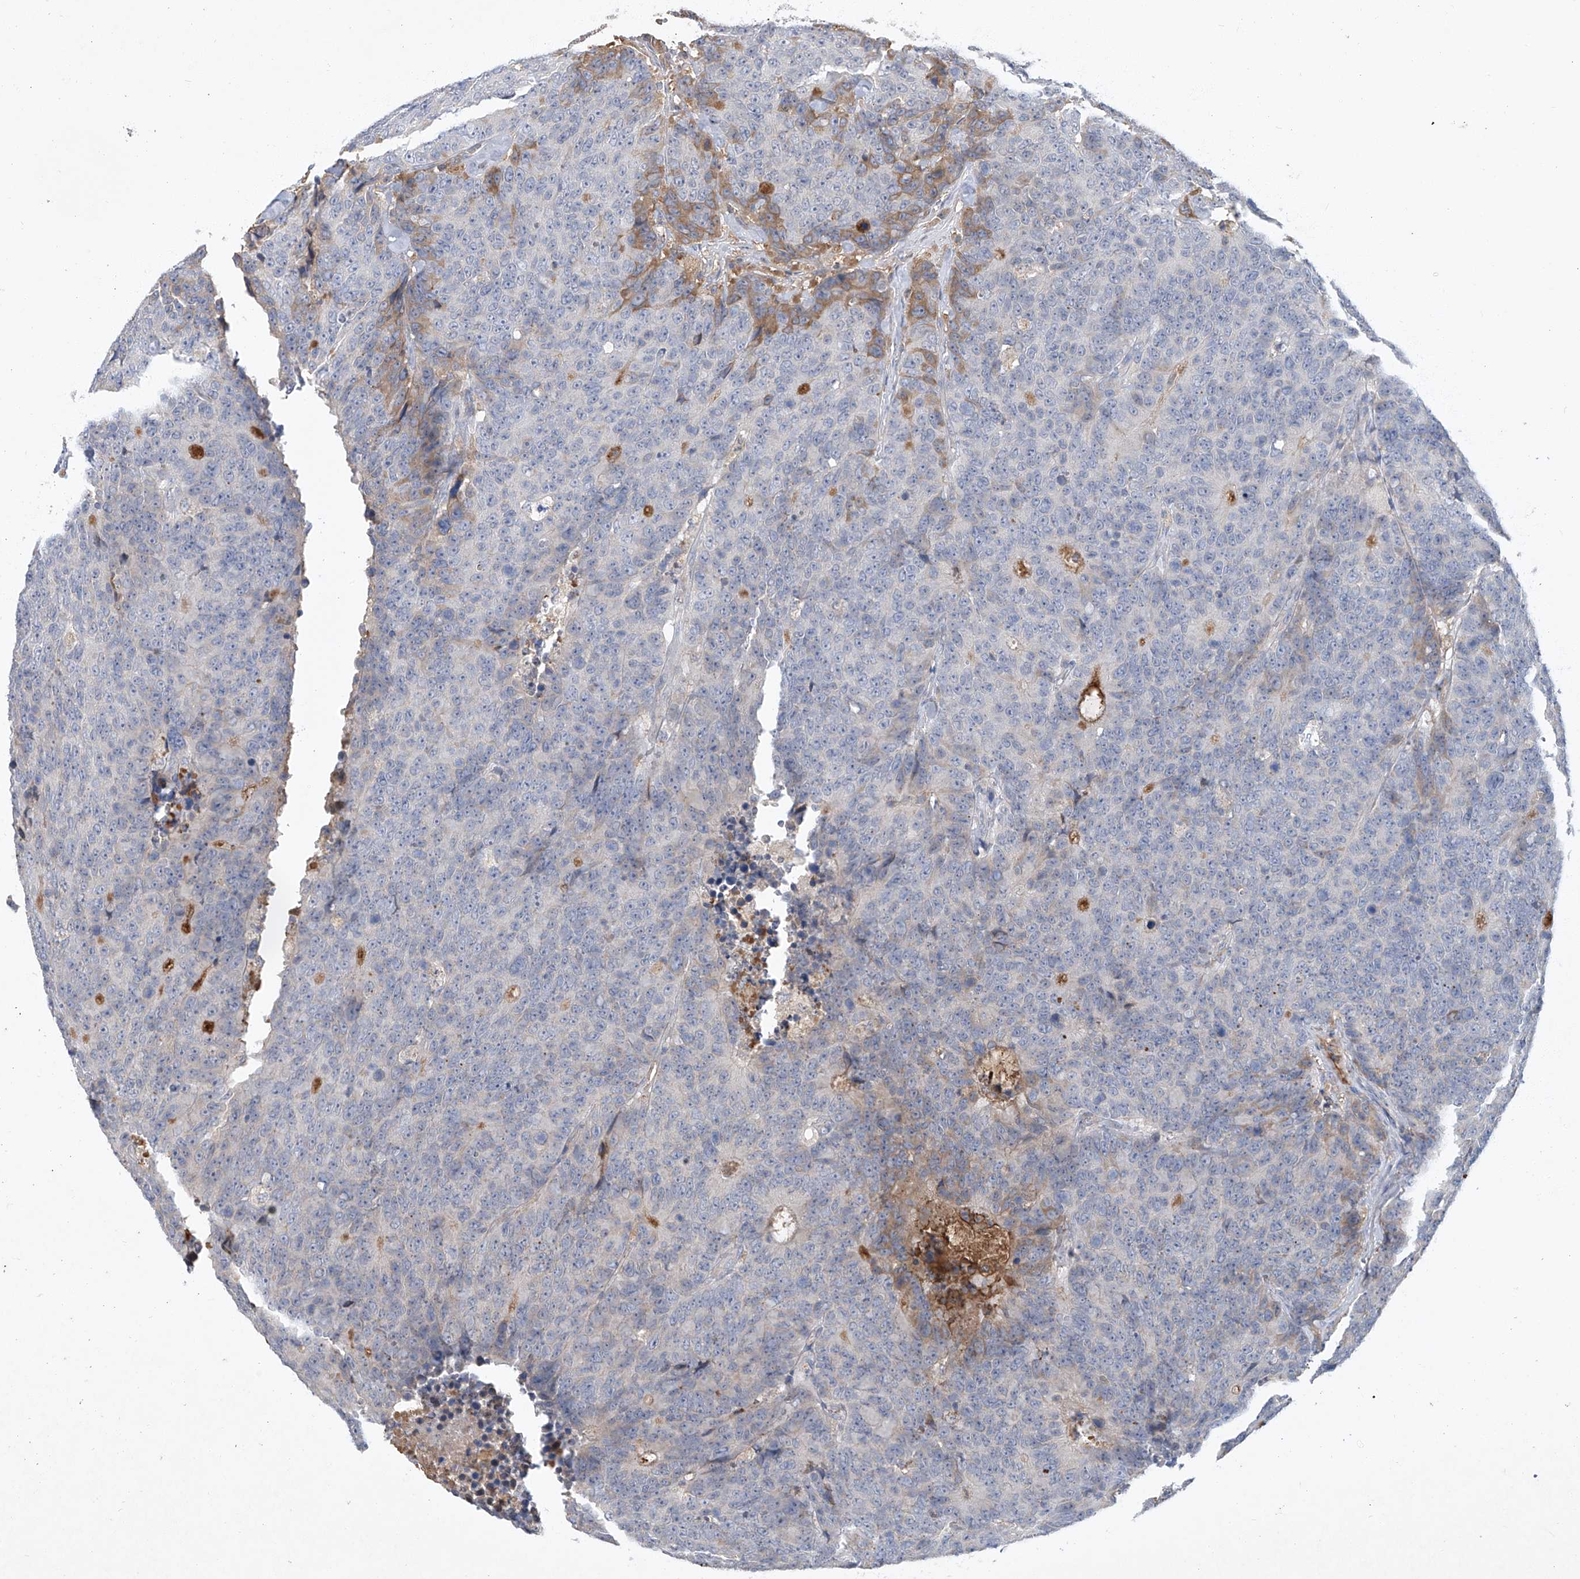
{"staining": {"intensity": "negative", "quantity": "none", "location": "none"}, "tissue": "colorectal cancer", "cell_type": "Tumor cells", "image_type": "cancer", "snomed": [{"axis": "morphology", "description": "Adenocarcinoma, NOS"}, {"axis": "topography", "description": "Colon"}], "caption": "Colorectal cancer (adenocarcinoma) was stained to show a protein in brown. There is no significant expression in tumor cells.", "gene": "HAS3", "patient": {"sex": "female", "age": 86}}